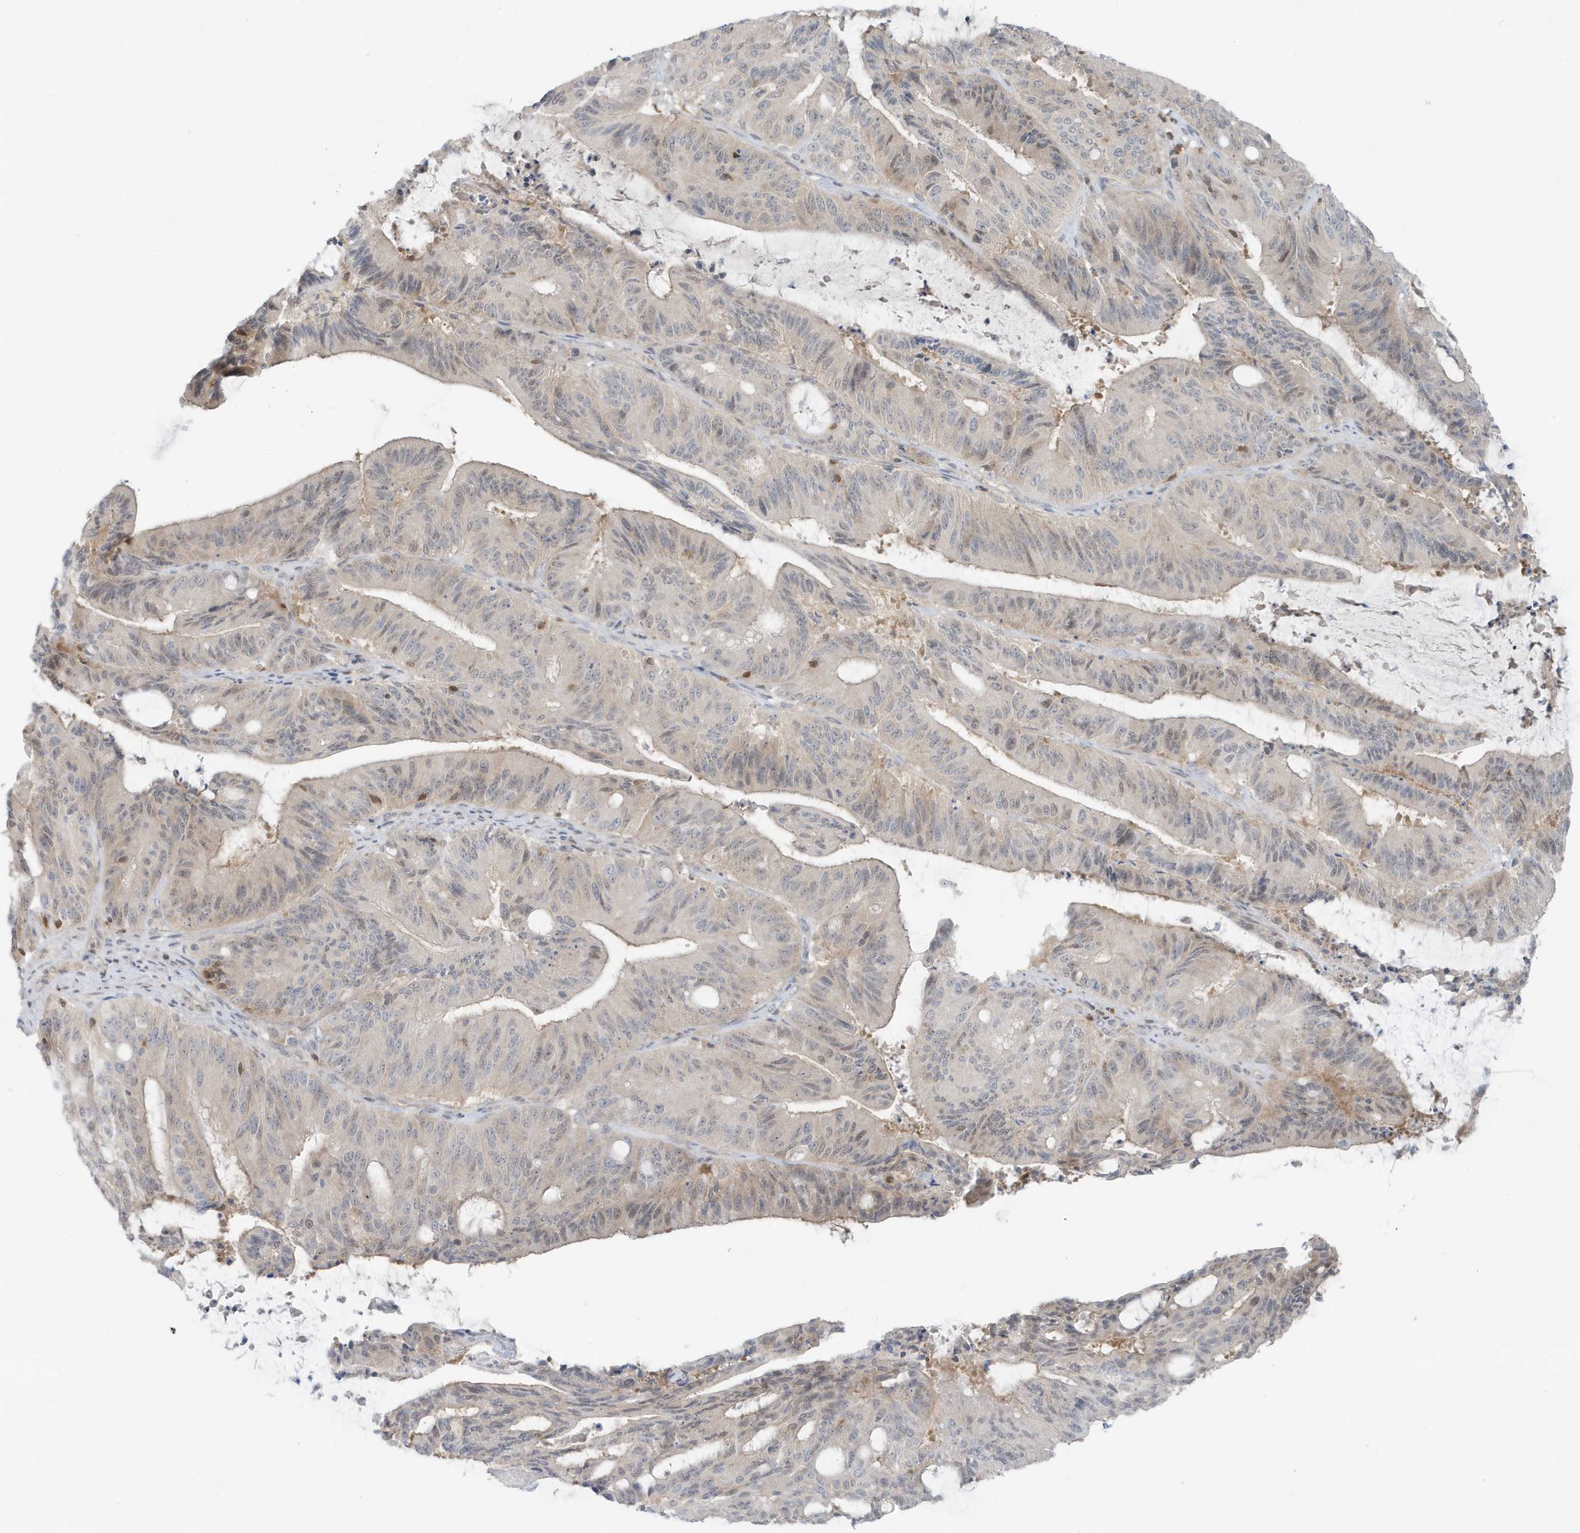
{"staining": {"intensity": "weak", "quantity": "<25%", "location": "cytoplasmic/membranous"}, "tissue": "liver cancer", "cell_type": "Tumor cells", "image_type": "cancer", "snomed": [{"axis": "morphology", "description": "Normal tissue, NOS"}, {"axis": "morphology", "description": "Cholangiocarcinoma"}, {"axis": "topography", "description": "Liver"}, {"axis": "topography", "description": "Peripheral nerve tissue"}], "caption": "High power microscopy image of an immunohistochemistry photomicrograph of liver cholangiocarcinoma, revealing no significant staining in tumor cells.", "gene": "OGA", "patient": {"sex": "female", "age": 73}}